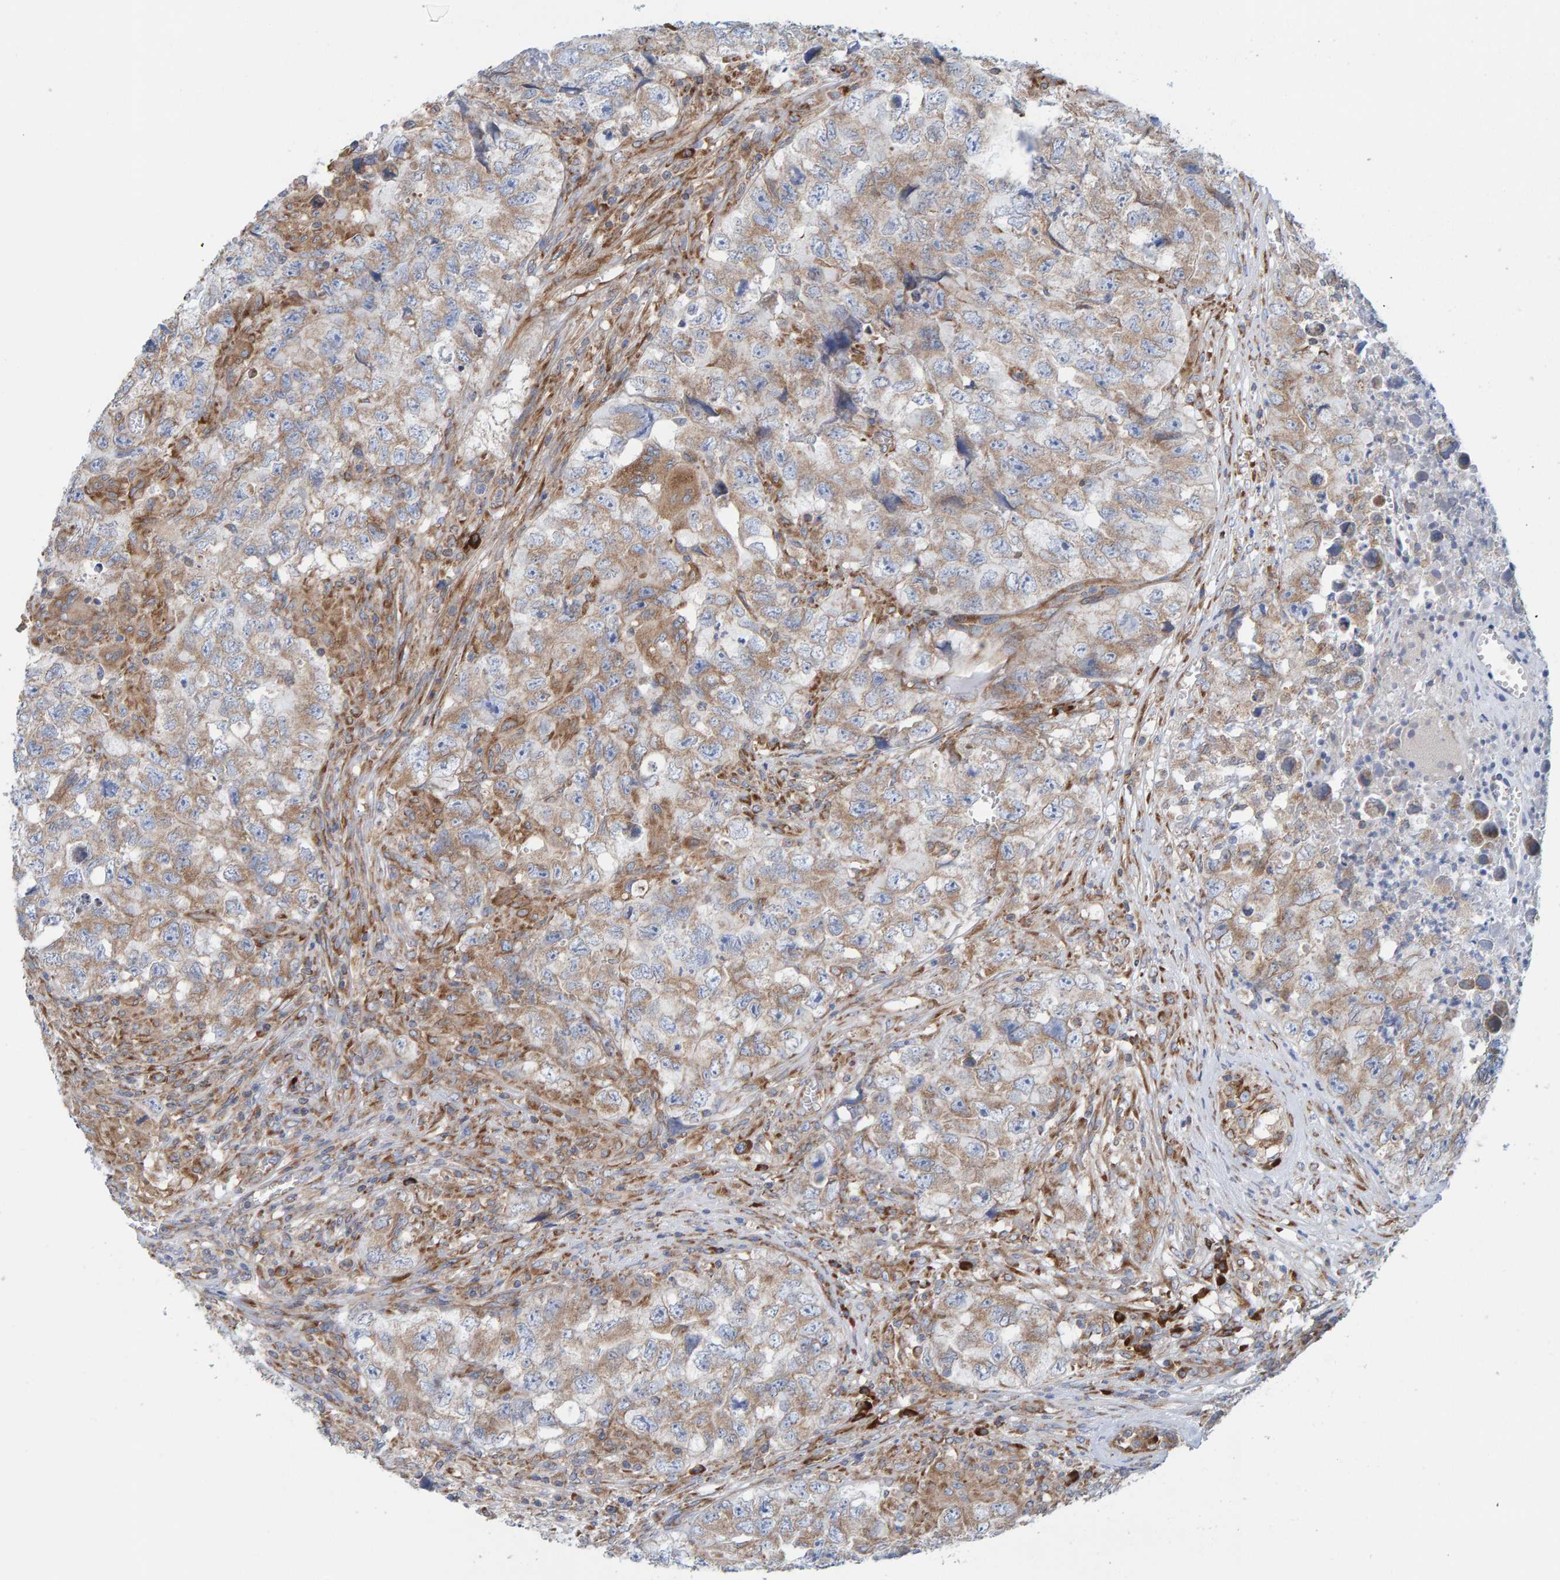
{"staining": {"intensity": "weak", "quantity": ">75%", "location": "cytoplasmic/membranous"}, "tissue": "testis cancer", "cell_type": "Tumor cells", "image_type": "cancer", "snomed": [{"axis": "morphology", "description": "Seminoma, NOS"}, {"axis": "morphology", "description": "Carcinoma, Embryonal, NOS"}, {"axis": "topography", "description": "Testis"}], "caption": "Immunohistochemistry (IHC) image of neoplastic tissue: testis embryonal carcinoma stained using immunohistochemistry (IHC) shows low levels of weak protein expression localized specifically in the cytoplasmic/membranous of tumor cells, appearing as a cytoplasmic/membranous brown color.", "gene": "CDK5RAP3", "patient": {"sex": "male", "age": 43}}